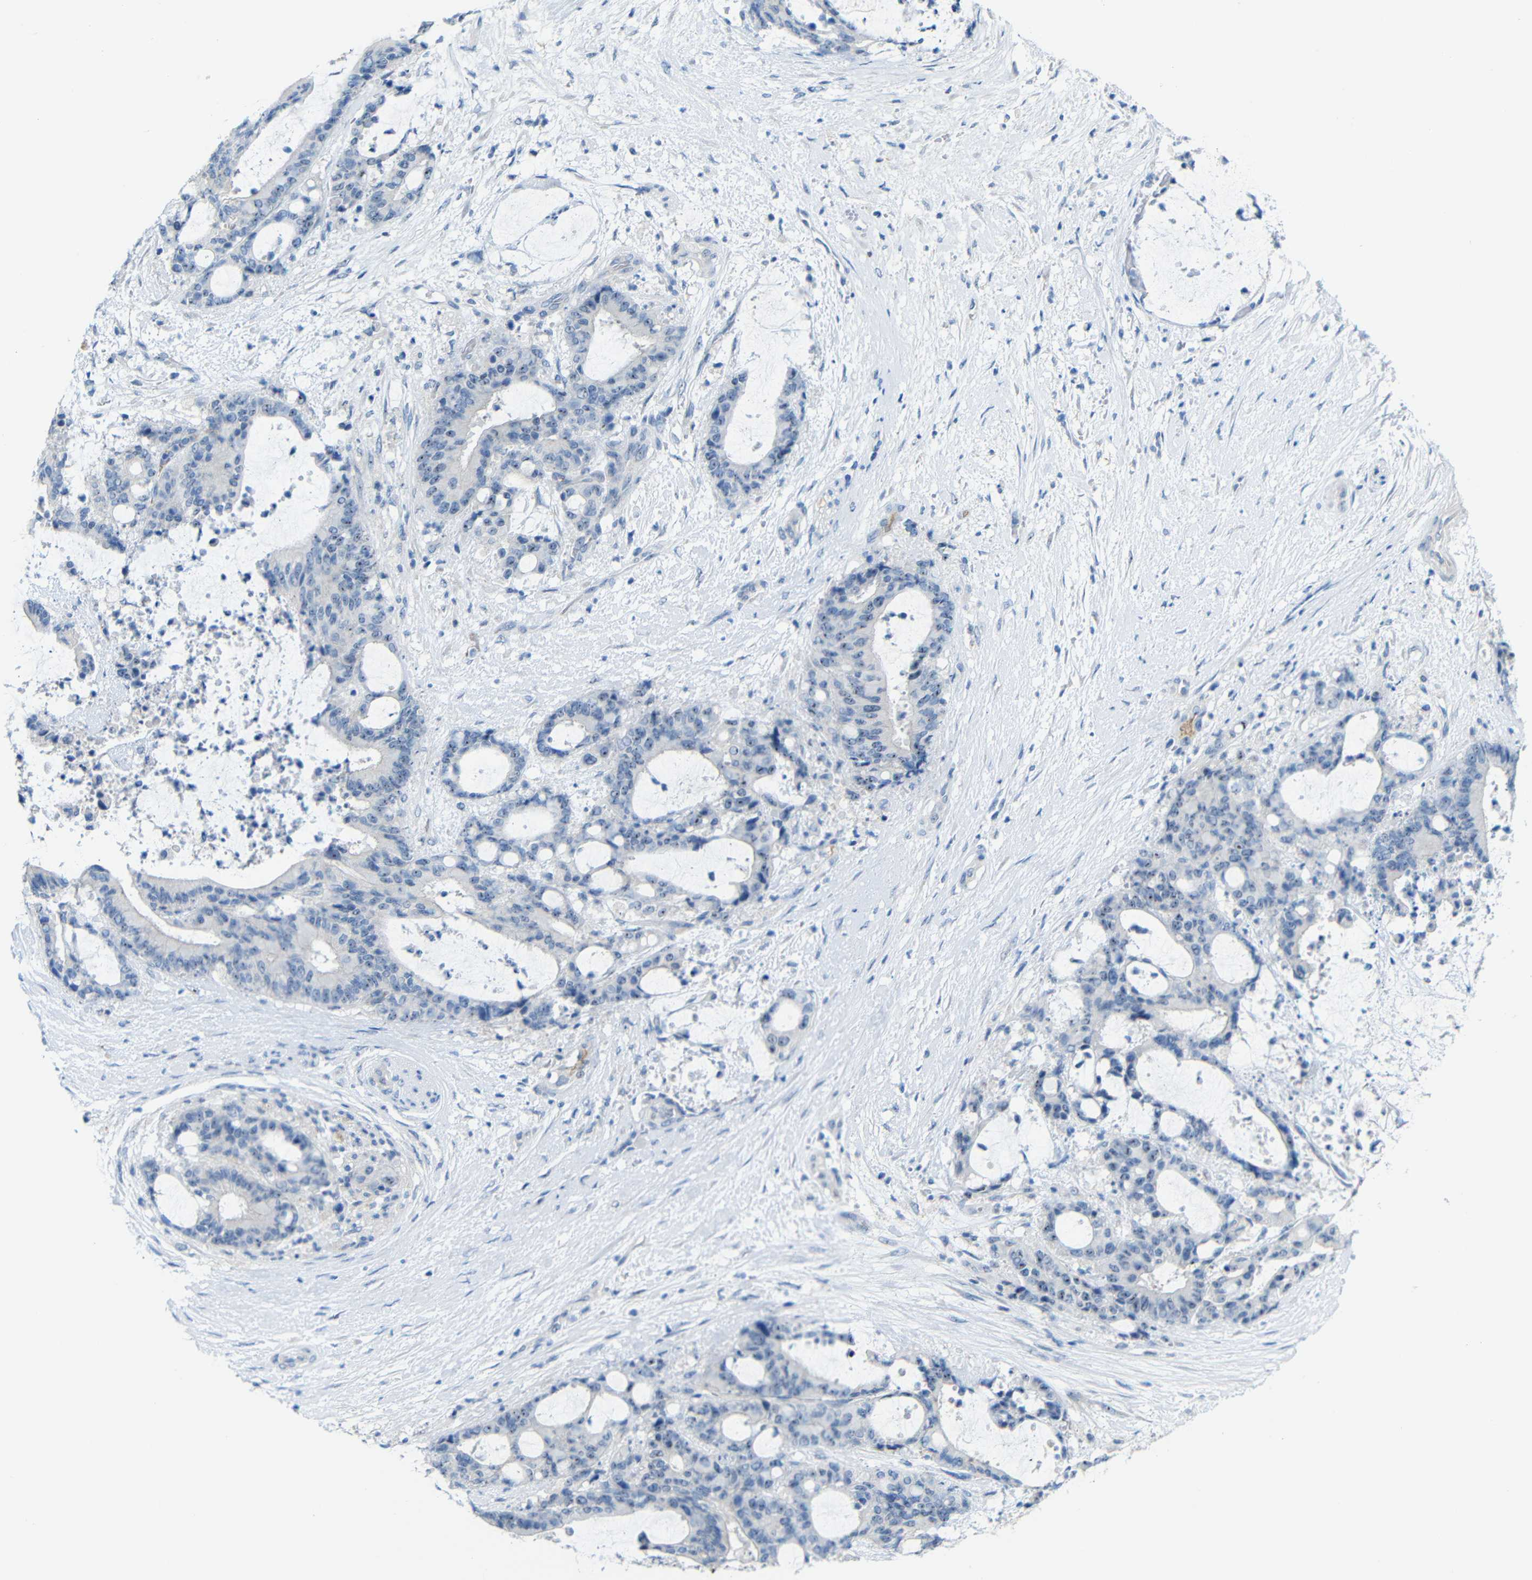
{"staining": {"intensity": "moderate", "quantity": "25%-75%", "location": "nuclear"}, "tissue": "liver cancer", "cell_type": "Tumor cells", "image_type": "cancer", "snomed": [{"axis": "morphology", "description": "Normal tissue, NOS"}, {"axis": "morphology", "description": "Cholangiocarcinoma"}, {"axis": "topography", "description": "Liver"}, {"axis": "topography", "description": "Peripheral nerve tissue"}], "caption": "The micrograph shows staining of liver cancer, revealing moderate nuclear protein expression (brown color) within tumor cells.", "gene": "C1orf210", "patient": {"sex": "female", "age": 73}}